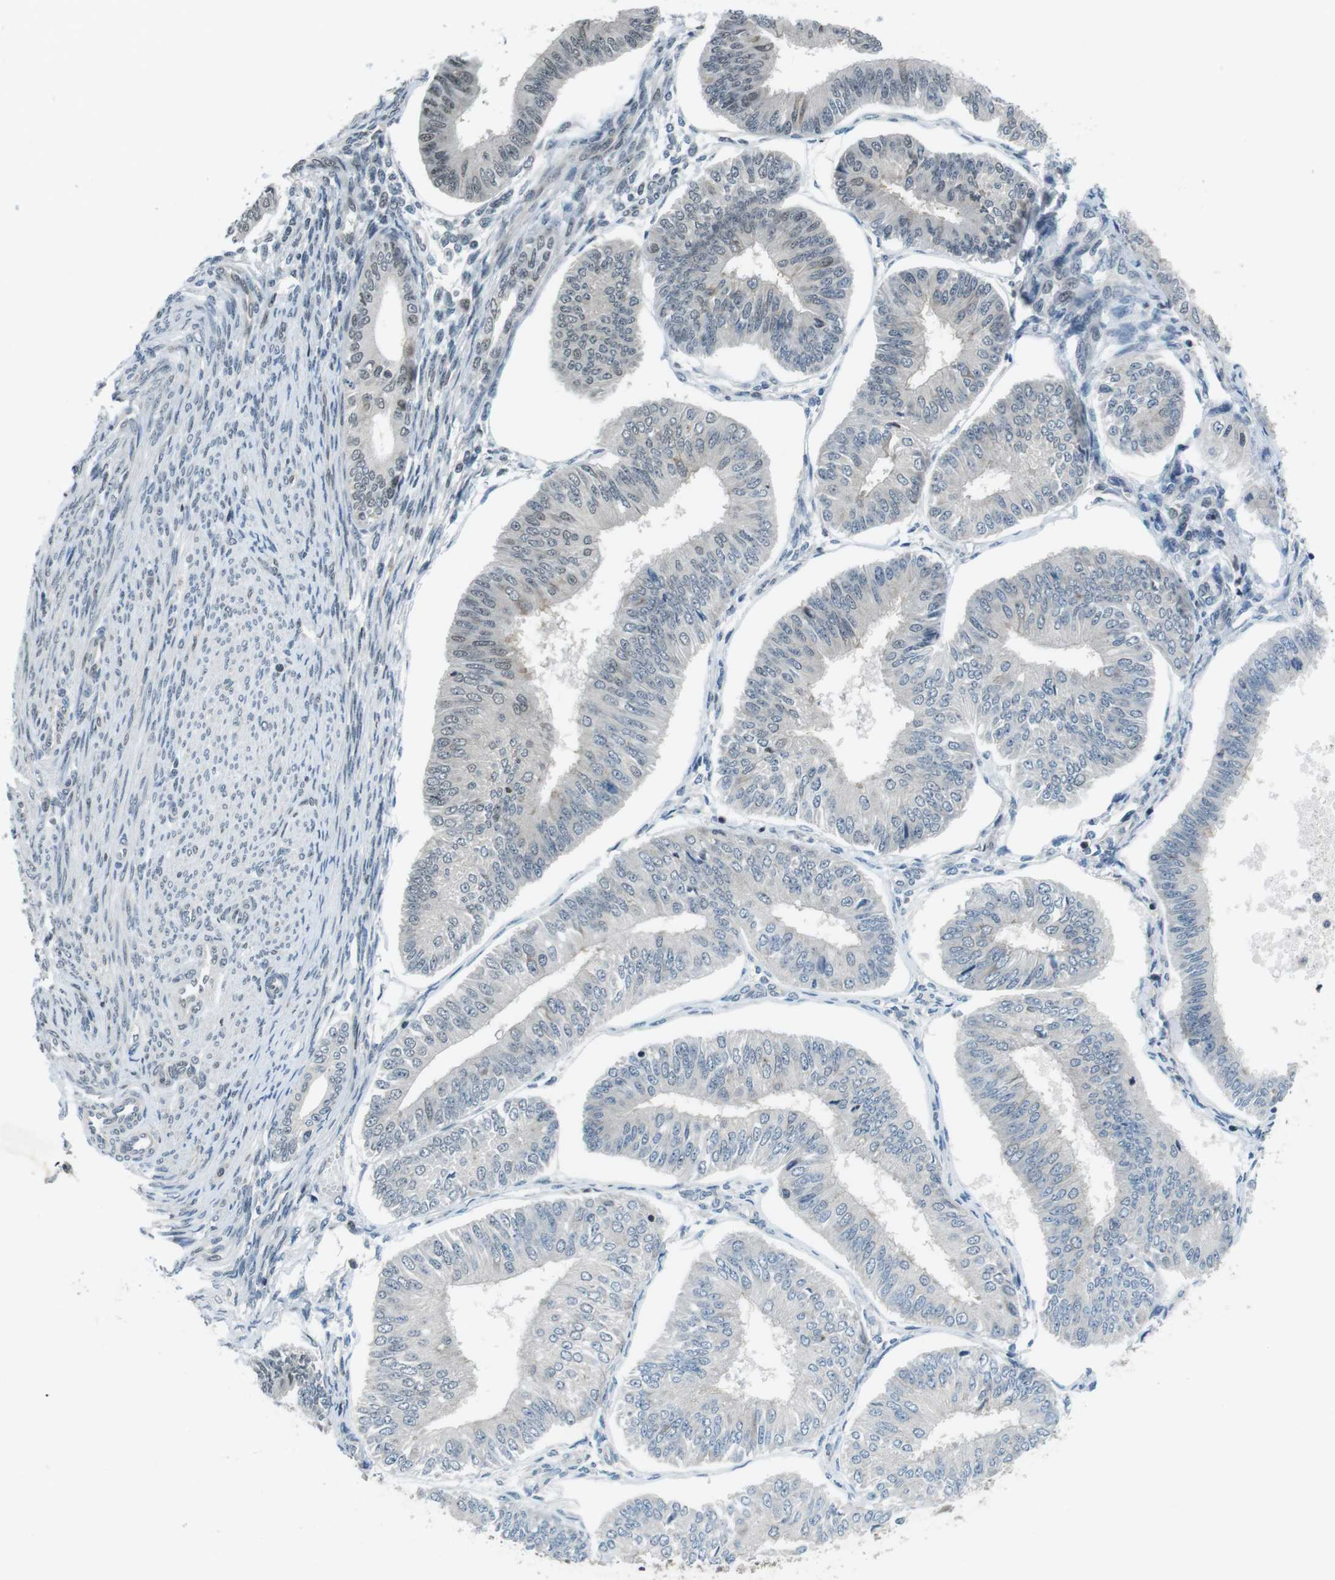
{"staining": {"intensity": "weak", "quantity": "<25%", "location": "nuclear"}, "tissue": "endometrial cancer", "cell_type": "Tumor cells", "image_type": "cancer", "snomed": [{"axis": "morphology", "description": "Adenocarcinoma, NOS"}, {"axis": "topography", "description": "Endometrium"}], "caption": "Micrograph shows no significant protein expression in tumor cells of endometrial adenocarcinoma. The staining was performed using DAB (3,3'-diaminobenzidine) to visualize the protein expression in brown, while the nuclei were stained in blue with hematoxylin (Magnification: 20x).", "gene": "NEK4", "patient": {"sex": "female", "age": 58}}